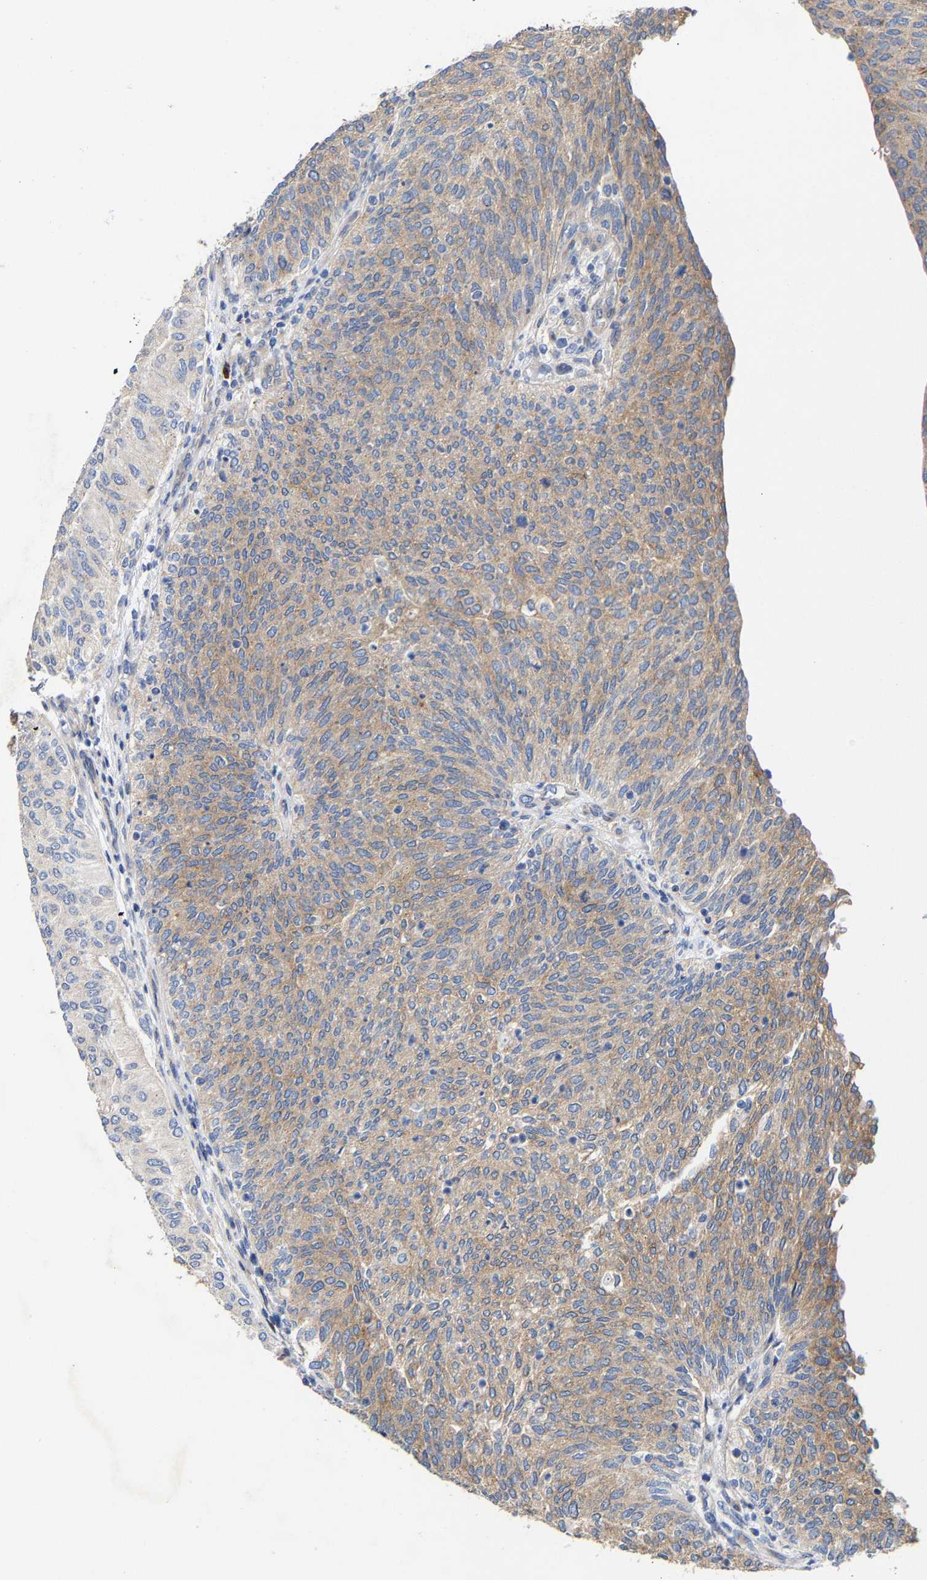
{"staining": {"intensity": "weak", "quantity": "25%-75%", "location": "cytoplasmic/membranous"}, "tissue": "urothelial cancer", "cell_type": "Tumor cells", "image_type": "cancer", "snomed": [{"axis": "morphology", "description": "Urothelial carcinoma, Low grade"}, {"axis": "topography", "description": "Urinary bladder"}], "caption": "Immunohistochemical staining of human urothelial cancer shows weak cytoplasmic/membranous protein expression in about 25%-75% of tumor cells.", "gene": "PPP1R15A", "patient": {"sex": "female", "age": 79}}